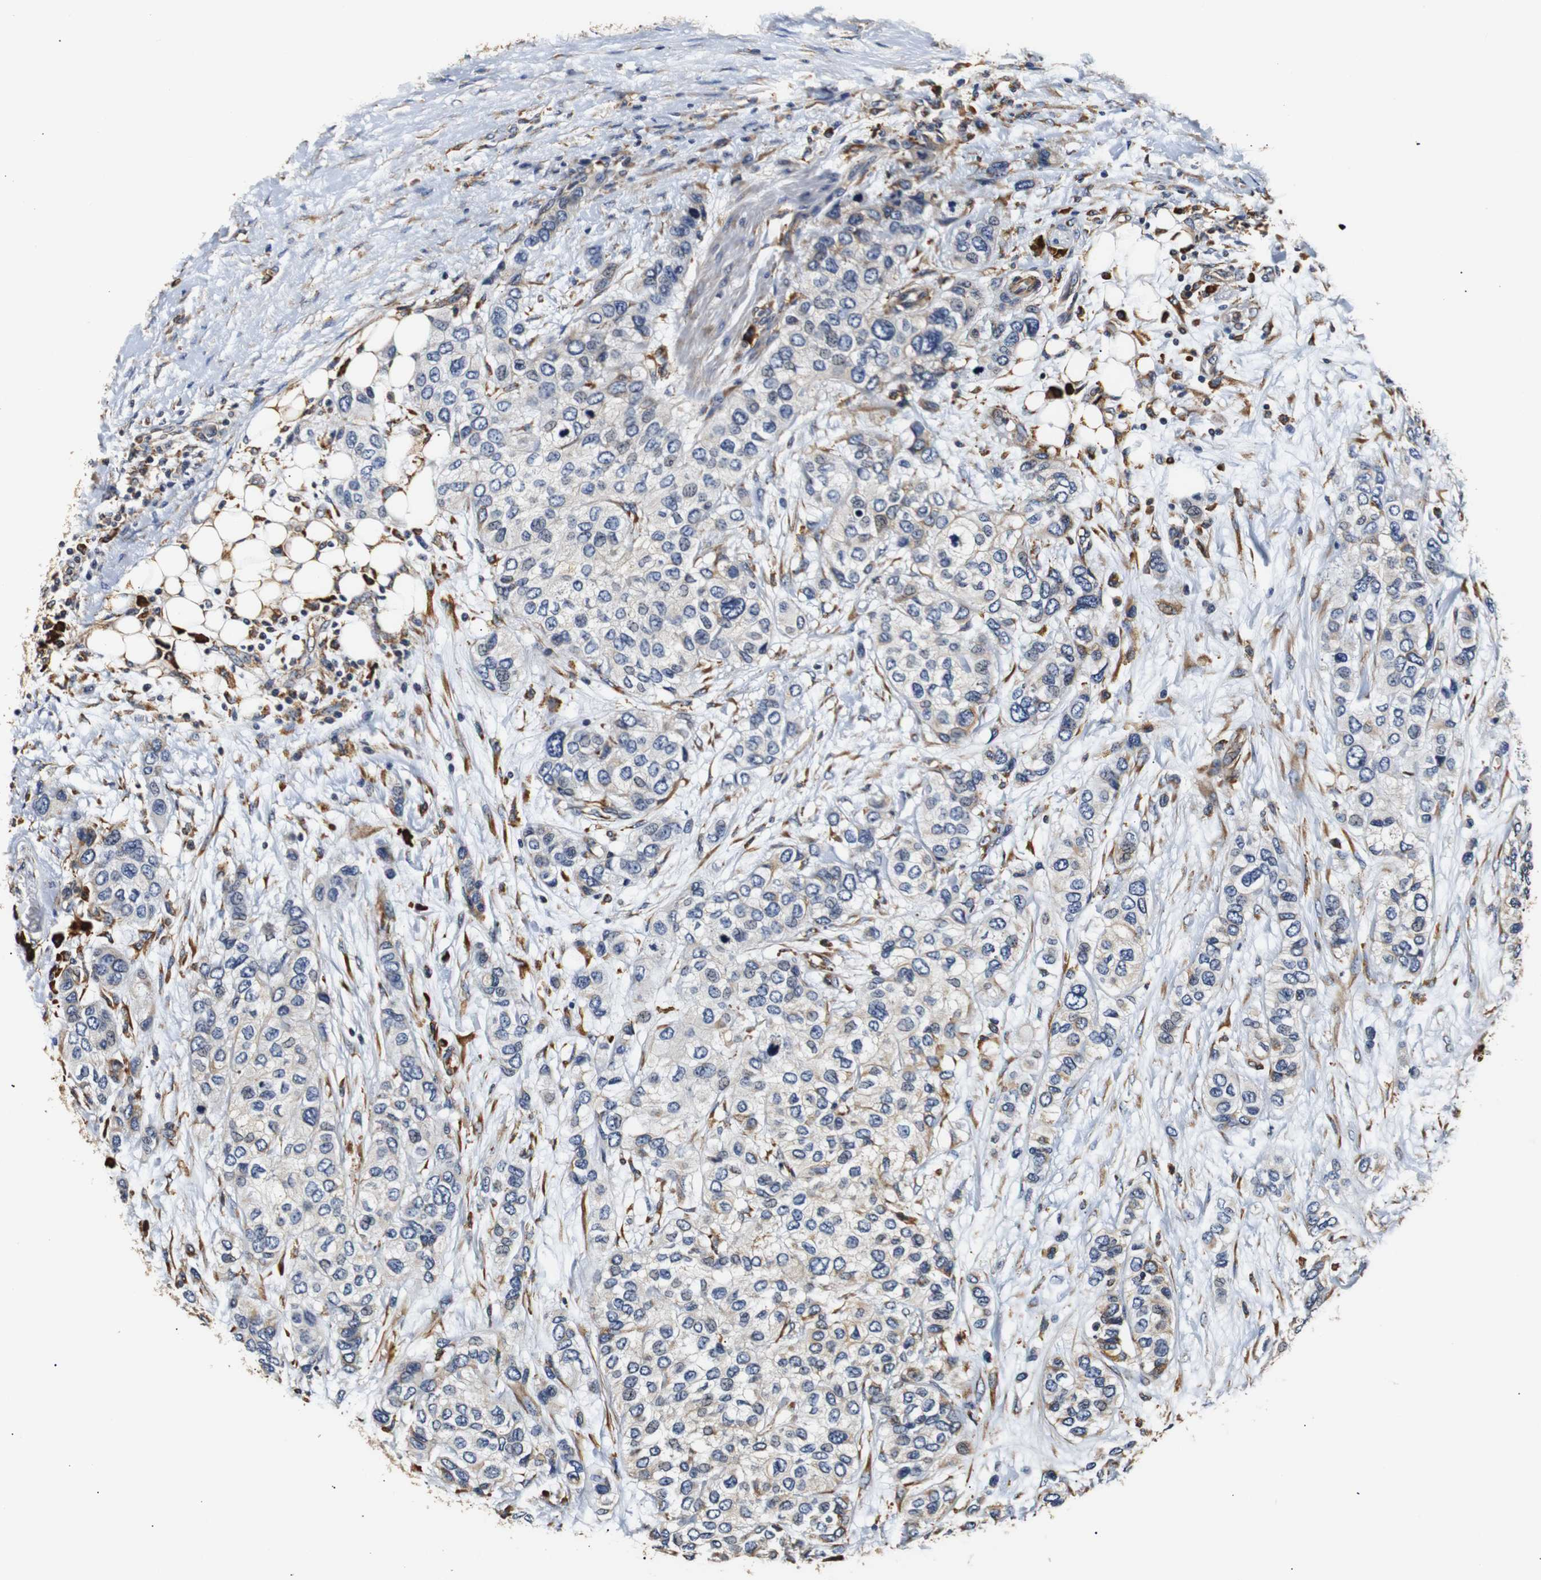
{"staining": {"intensity": "negative", "quantity": "none", "location": "none"}, "tissue": "urothelial cancer", "cell_type": "Tumor cells", "image_type": "cancer", "snomed": [{"axis": "morphology", "description": "Urothelial carcinoma, High grade"}, {"axis": "topography", "description": "Urinary bladder"}], "caption": "DAB immunohistochemical staining of human urothelial cancer demonstrates no significant positivity in tumor cells.", "gene": "HHIP", "patient": {"sex": "female", "age": 56}}